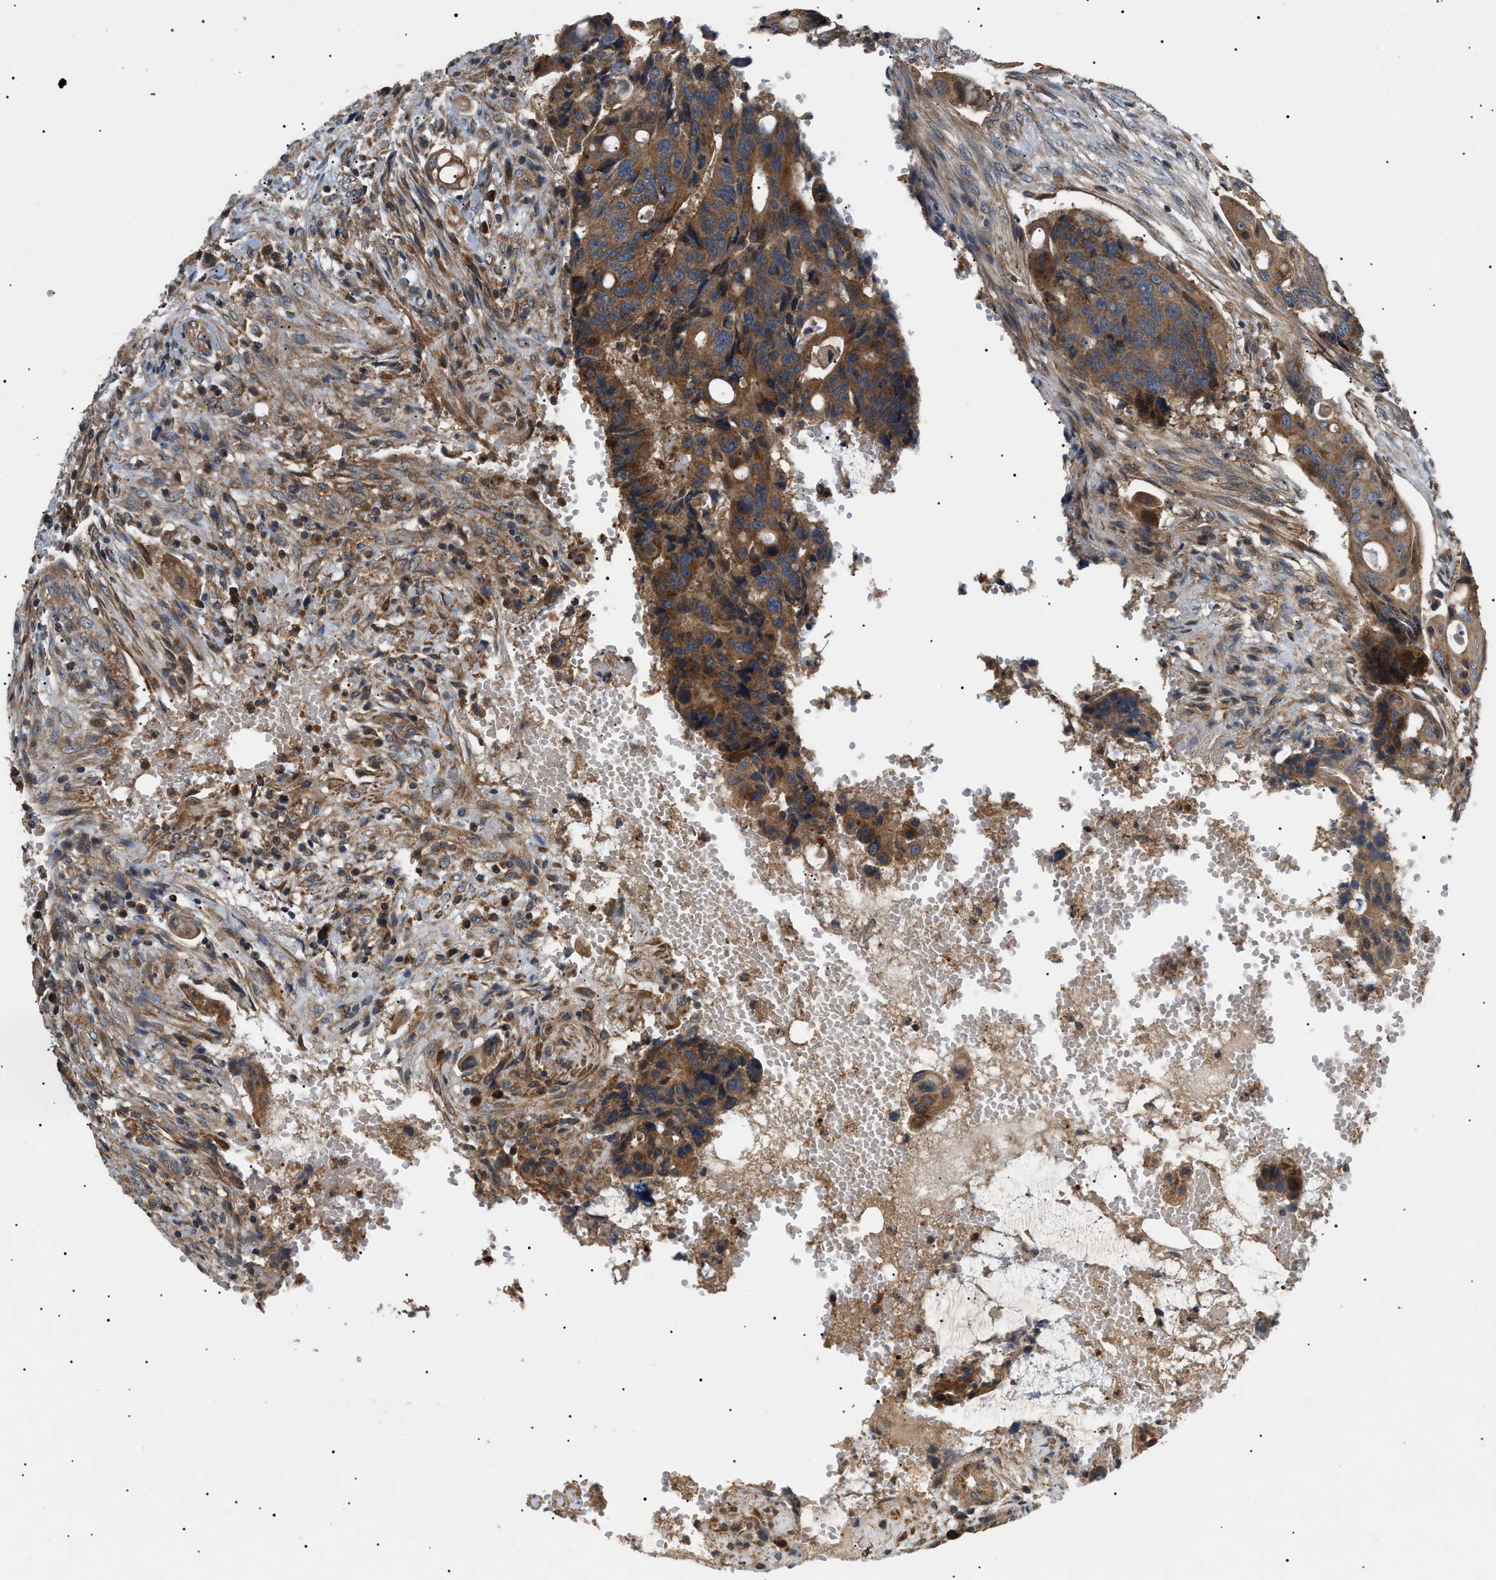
{"staining": {"intensity": "strong", "quantity": ">75%", "location": "cytoplasmic/membranous"}, "tissue": "colorectal cancer", "cell_type": "Tumor cells", "image_type": "cancer", "snomed": [{"axis": "morphology", "description": "Adenocarcinoma, NOS"}, {"axis": "topography", "description": "Colon"}], "caption": "Adenocarcinoma (colorectal) tissue displays strong cytoplasmic/membranous positivity in about >75% of tumor cells", "gene": "PPM1B", "patient": {"sex": "female", "age": 57}}